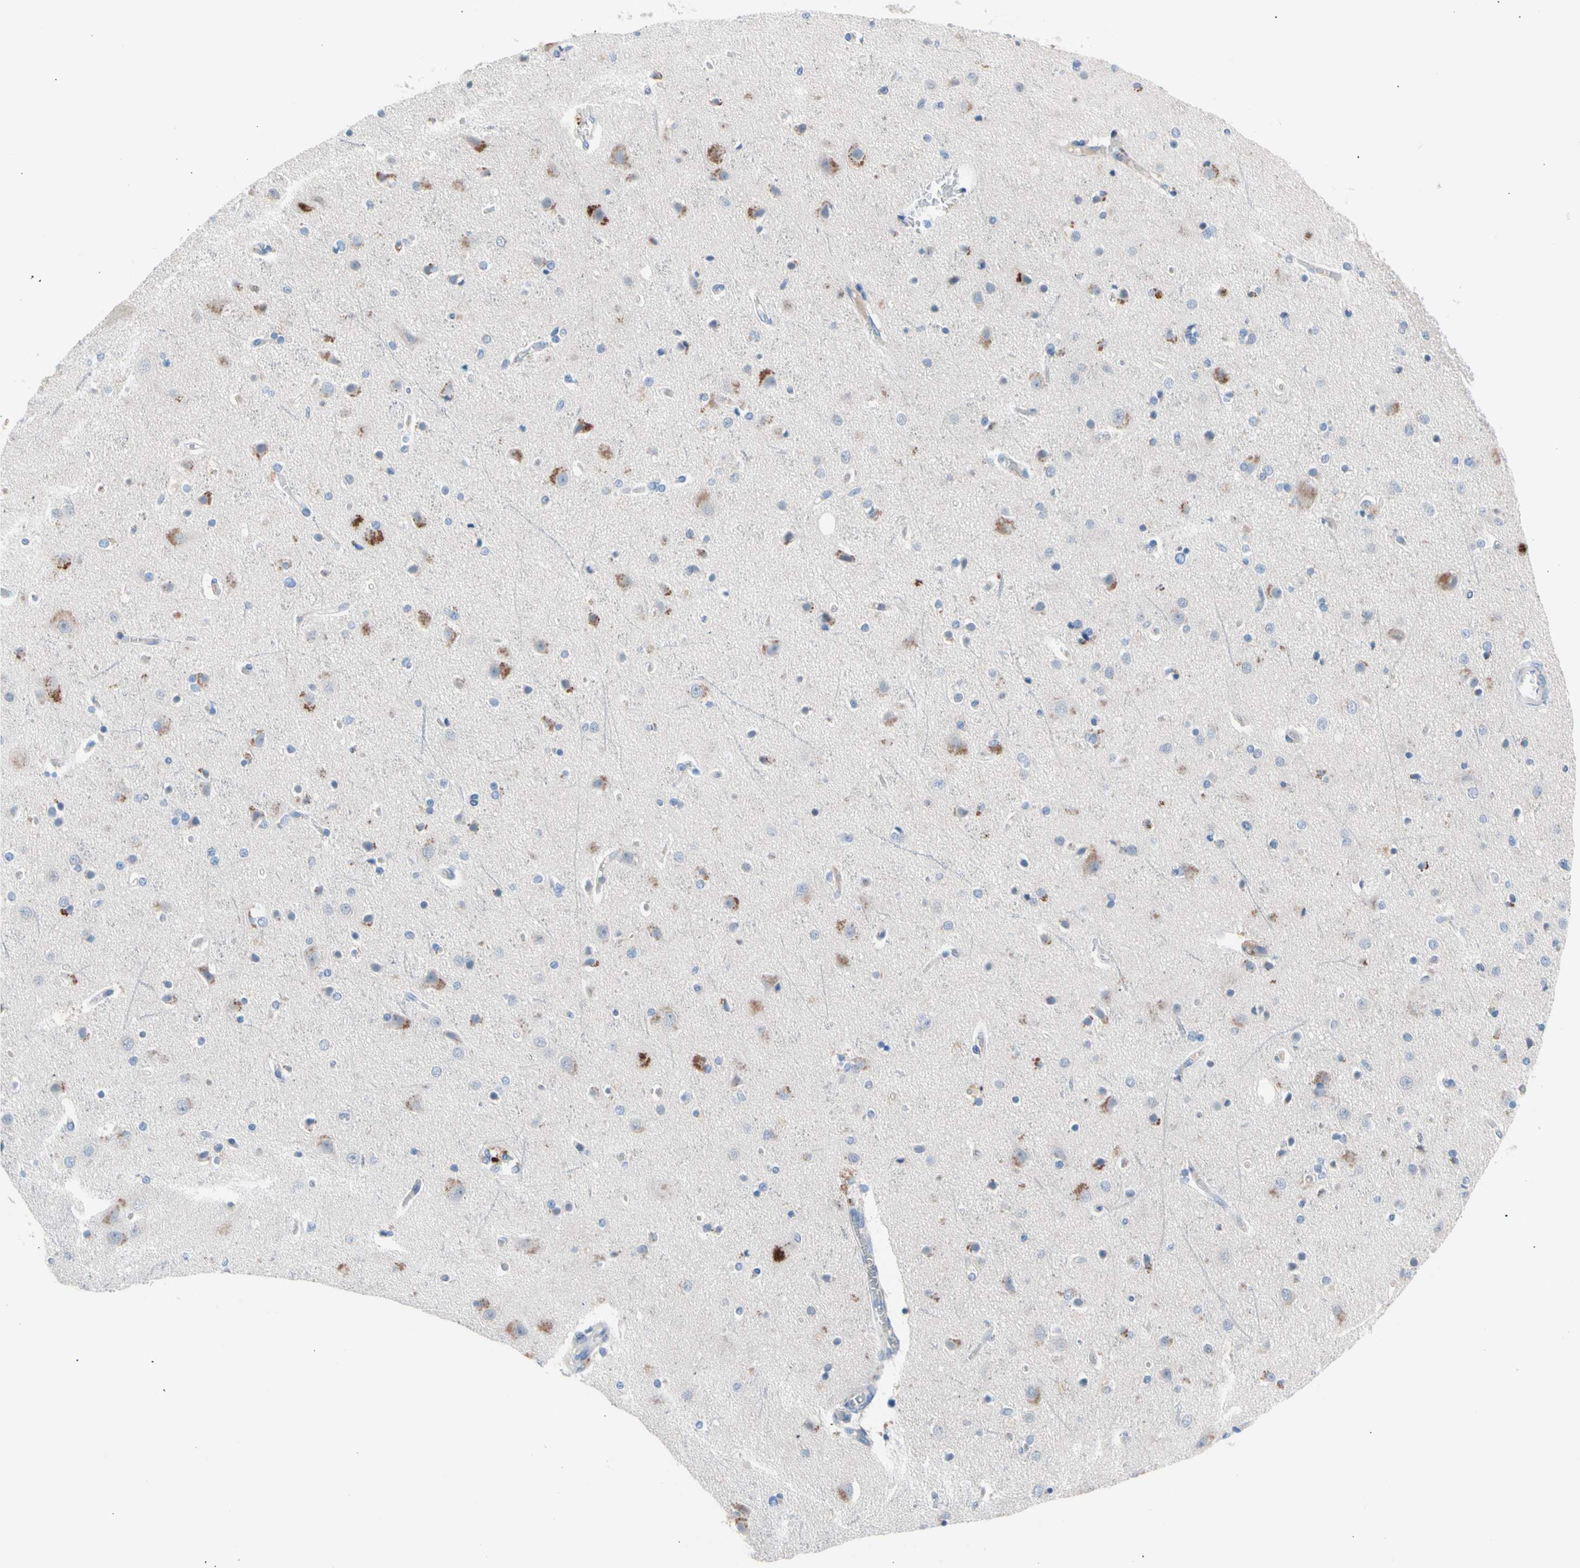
{"staining": {"intensity": "negative", "quantity": "none", "location": "none"}, "tissue": "cerebral cortex", "cell_type": "Endothelial cells", "image_type": "normal", "snomed": [{"axis": "morphology", "description": "Normal tissue, NOS"}, {"axis": "topography", "description": "Cerebral cortex"}], "caption": "Endothelial cells are negative for brown protein staining in benign cerebral cortex.", "gene": "CASQ1", "patient": {"sex": "female", "age": 54}}